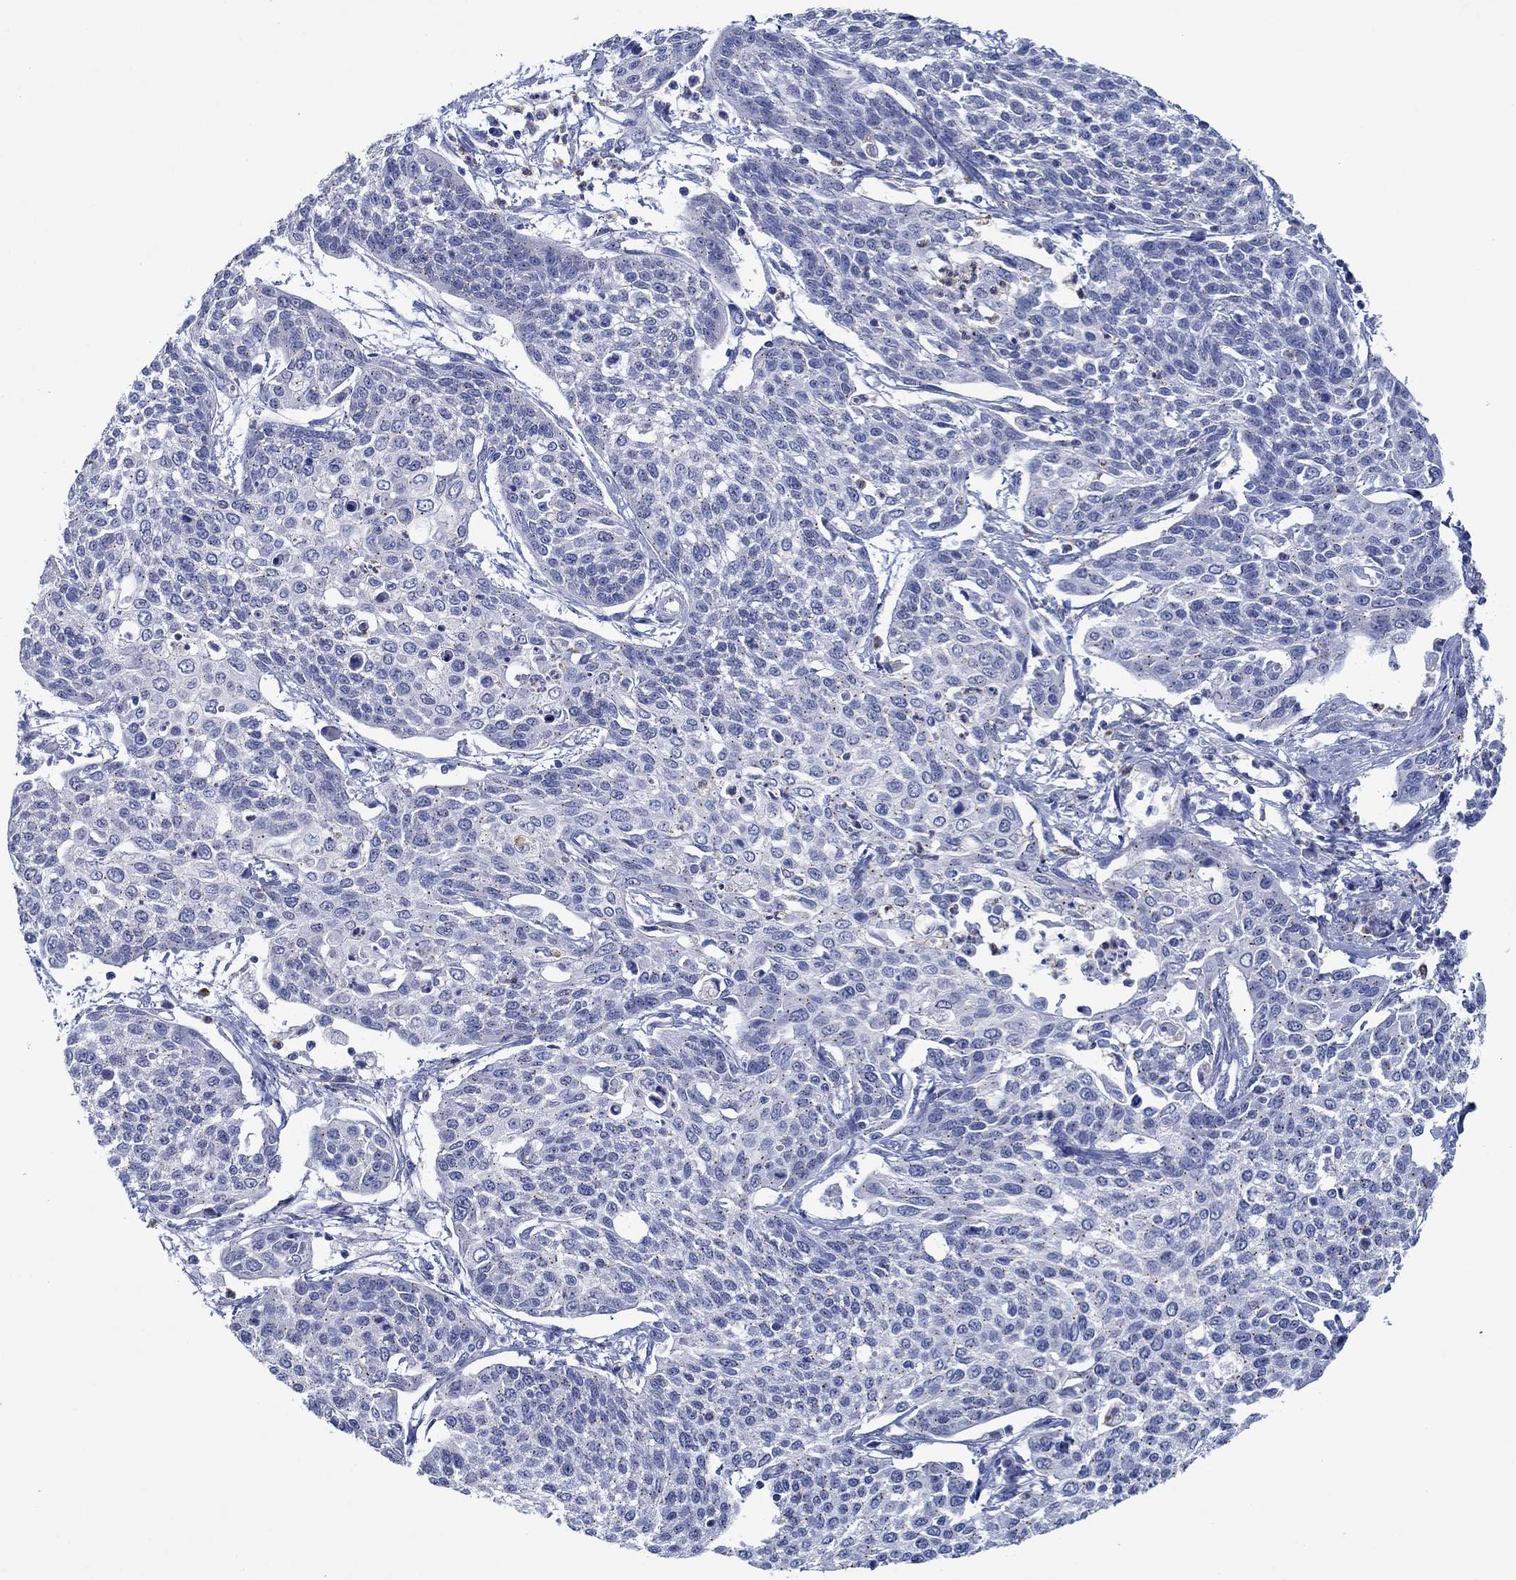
{"staining": {"intensity": "negative", "quantity": "none", "location": "none"}, "tissue": "cervical cancer", "cell_type": "Tumor cells", "image_type": "cancer", "snomed": [{"axis": "morphology", "description": "Squamous cell carcinoma, NOS"}, {"axis": "topography", "description": "Cervix"}], "caption": "Immunohistochemical staining of cervical cancer (squamous cell carcinoma) exhibits no significant staining in tumor cells.", "gene": "CPM", "patient": {"sex": "female", "age": 34}}